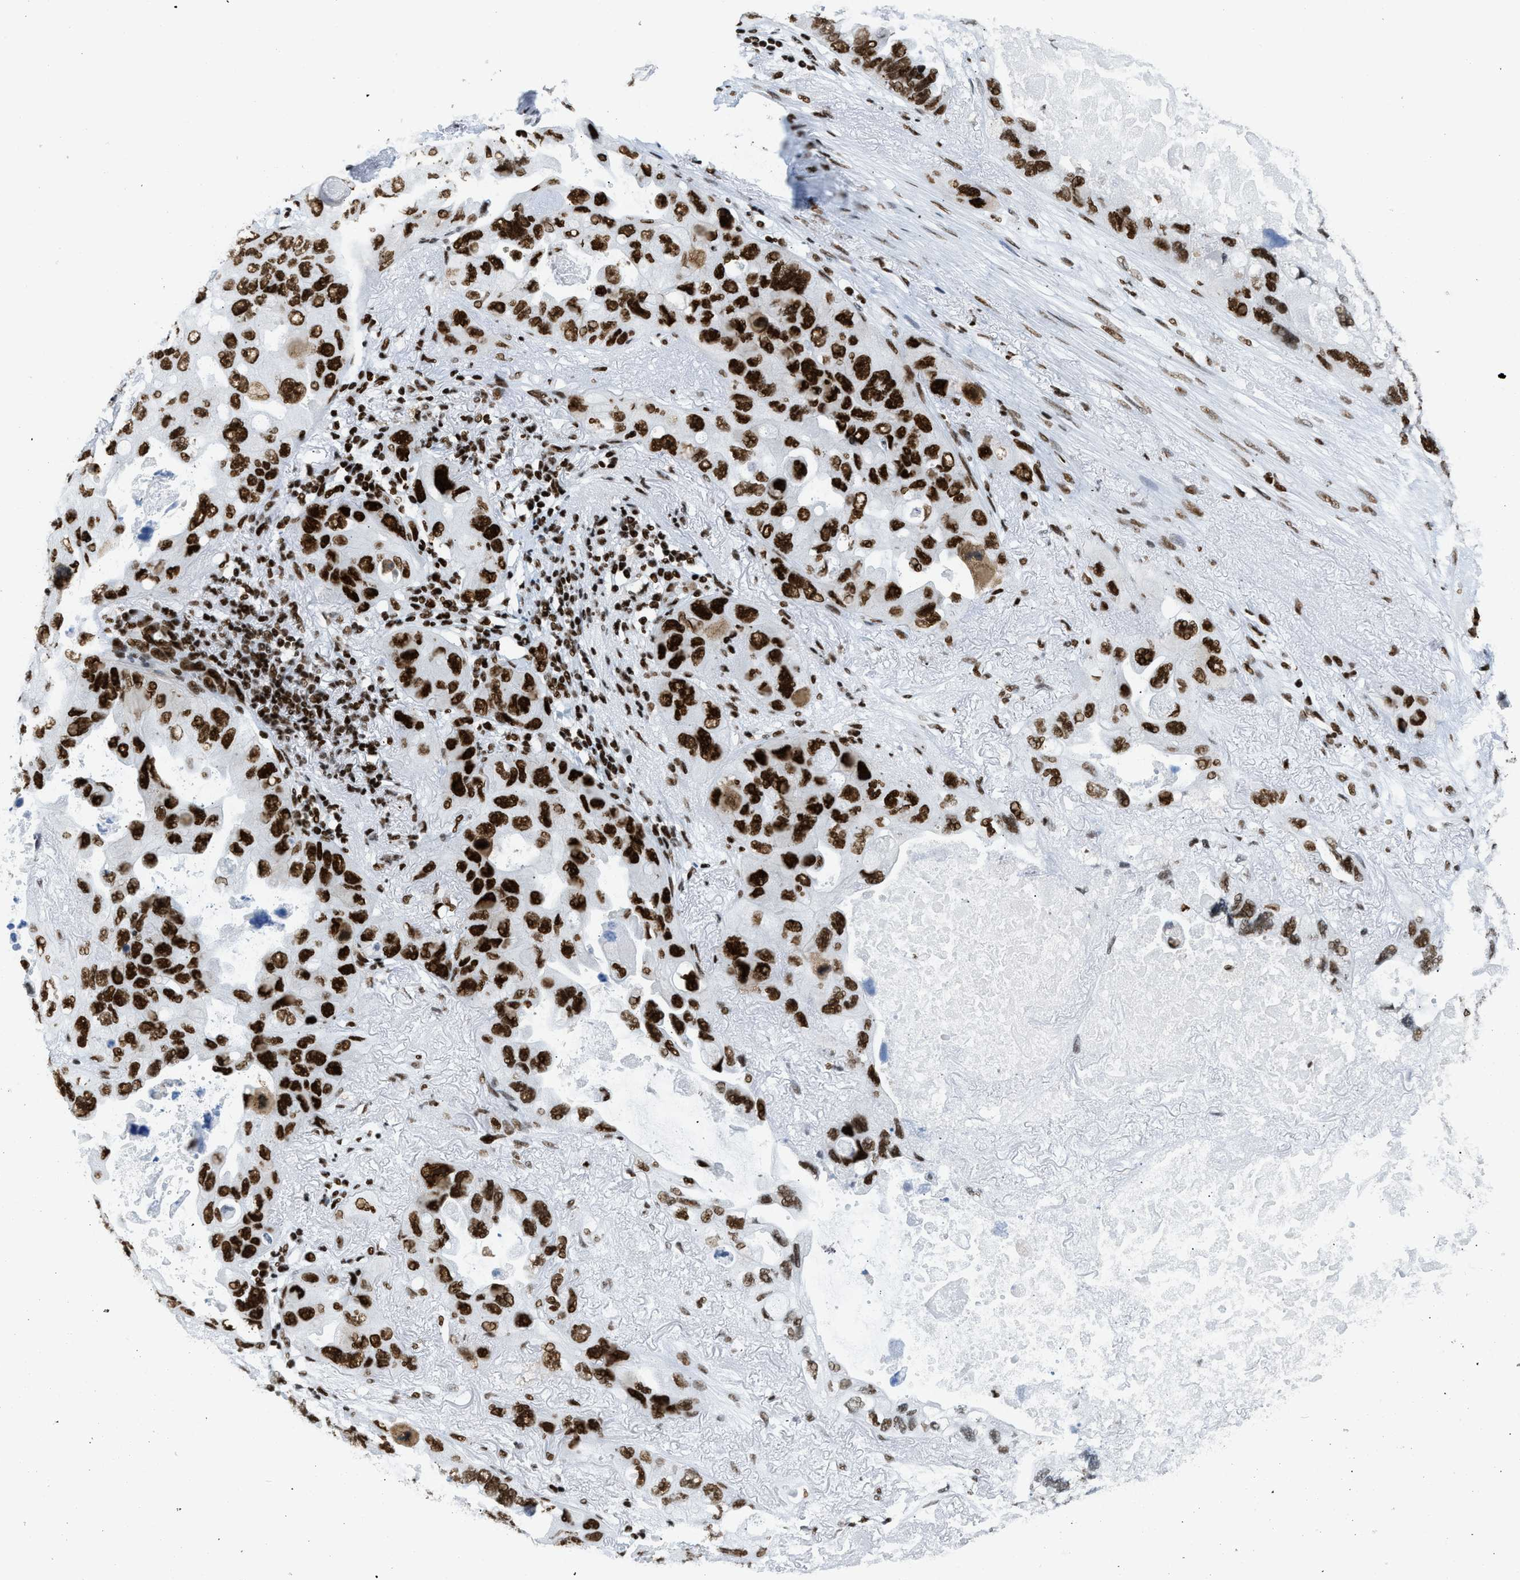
{"staining": {"intensity": "strong", "quantity": ">75%", "location": "nuclear"}, "tissue": "lung cancer", "cell_type": "Tumor cells", "image_type": "cancer", "snomed": [{"axis": "morphology", "description": "Squamous cell carcinoma, NOS"}, {"axis": "topography", "description": "Lung"}], "caption": "Squamous cell carcinoma (lung) was stained to show a protein in brown. There is high levels of strong nuclear expression in approximately >75% of tumor cells.", "gene": "PIF1", "patient": {"sex": "female", "age": 73}}